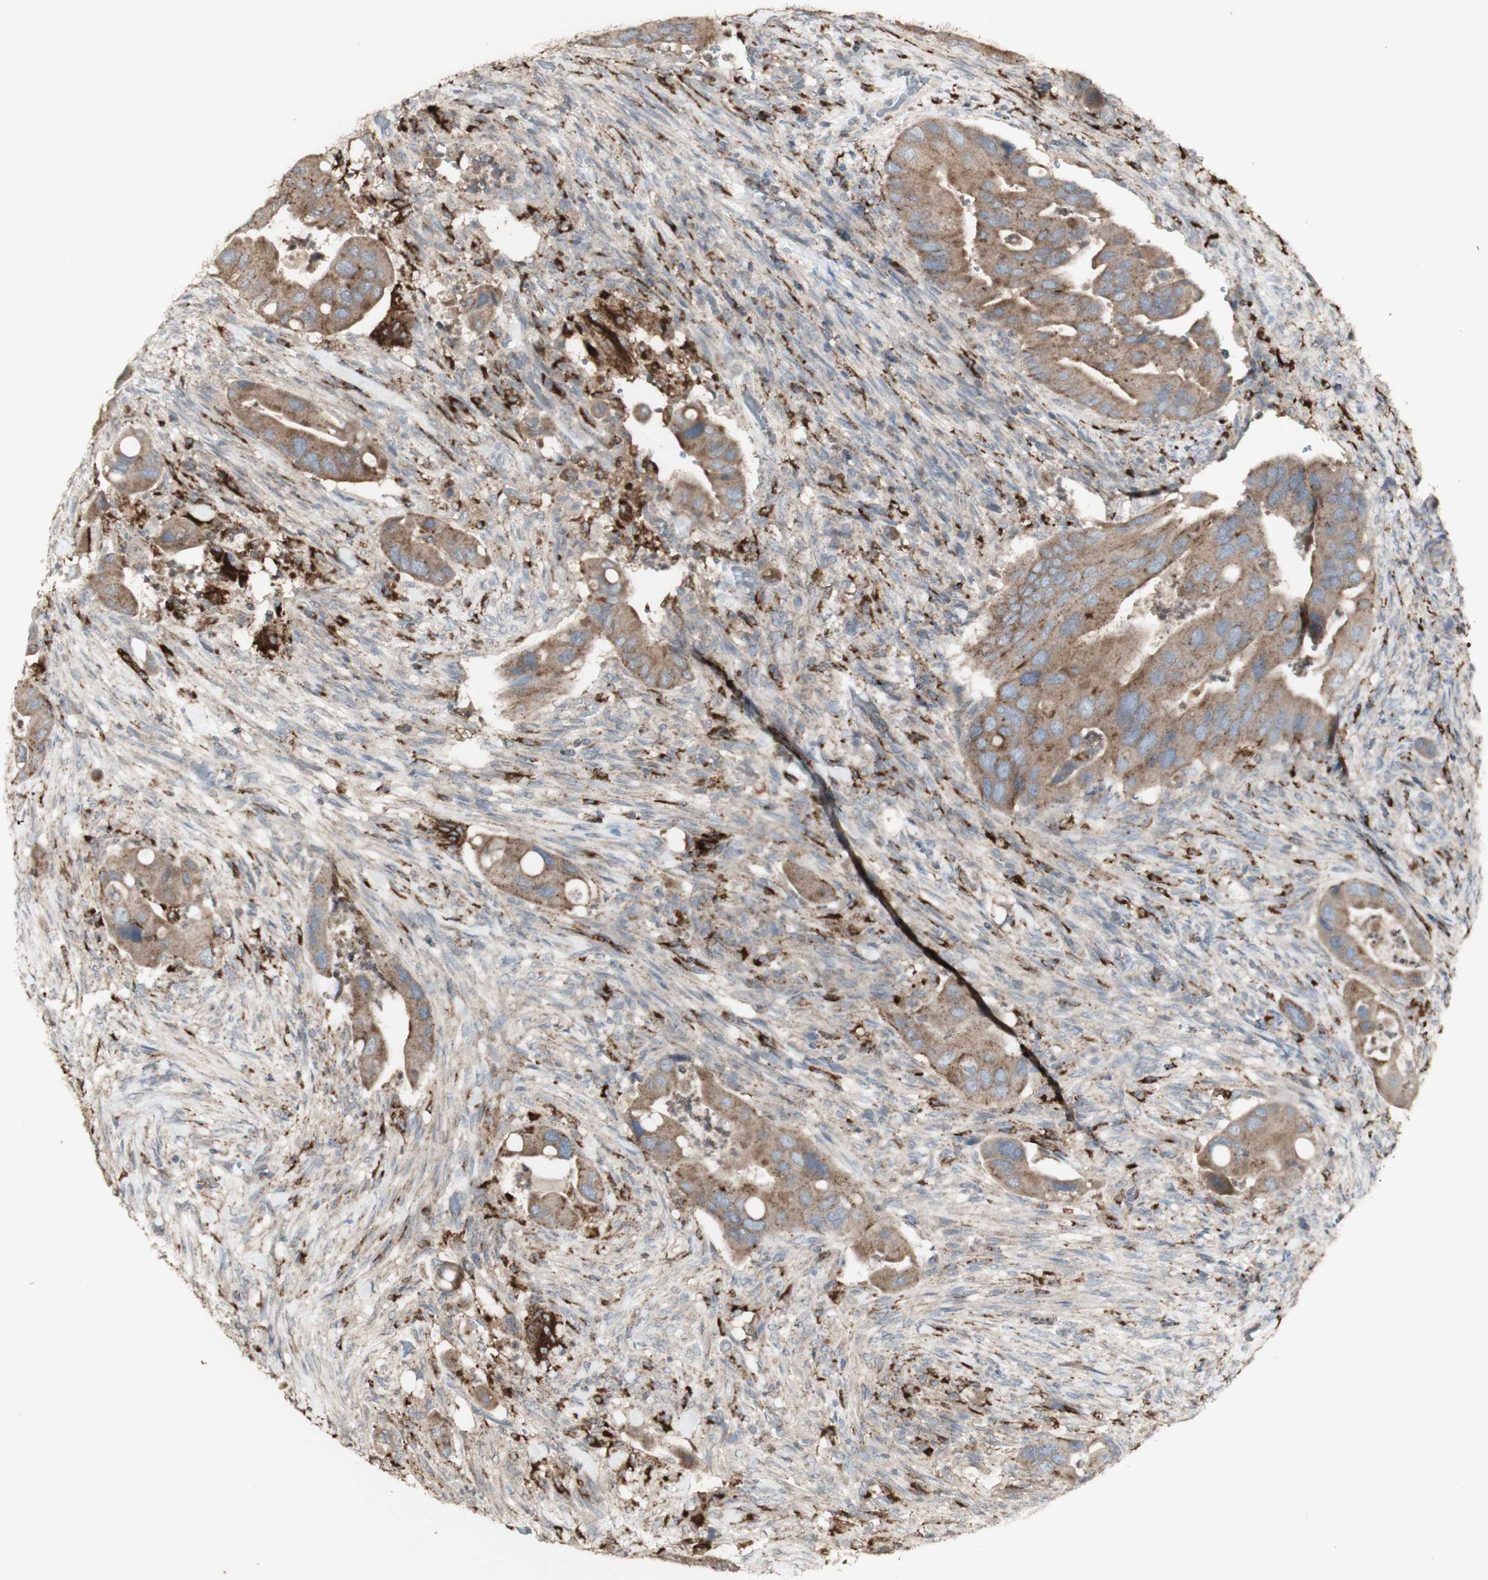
{"staining": {"intensity": "weak", "quantity": ">75%", "location": "cytoplasmic/membranous"}, "tissue": "colorectal cancer", "cell_type": "Tumor cells", "image_type": "cancer", "snomed": [{"axis": "morphology", "description": "Adenocarcinoma, NOS"}, {"axis": "topography", "description": "Rectum"}], "caption": "A high-resolution micrograph shows IHC staining of colorectal adenocarcinoma, which demonstrates weak cytoplasmic/membranous expression in about >75% of tumor cells. (DAB (3,3'-diaminobenzidine) IHC, brown staining for protein, blue staining for nuclei).", "gene": "ATP6V1E1", "patient": {"sex": "female", "age": 57}}